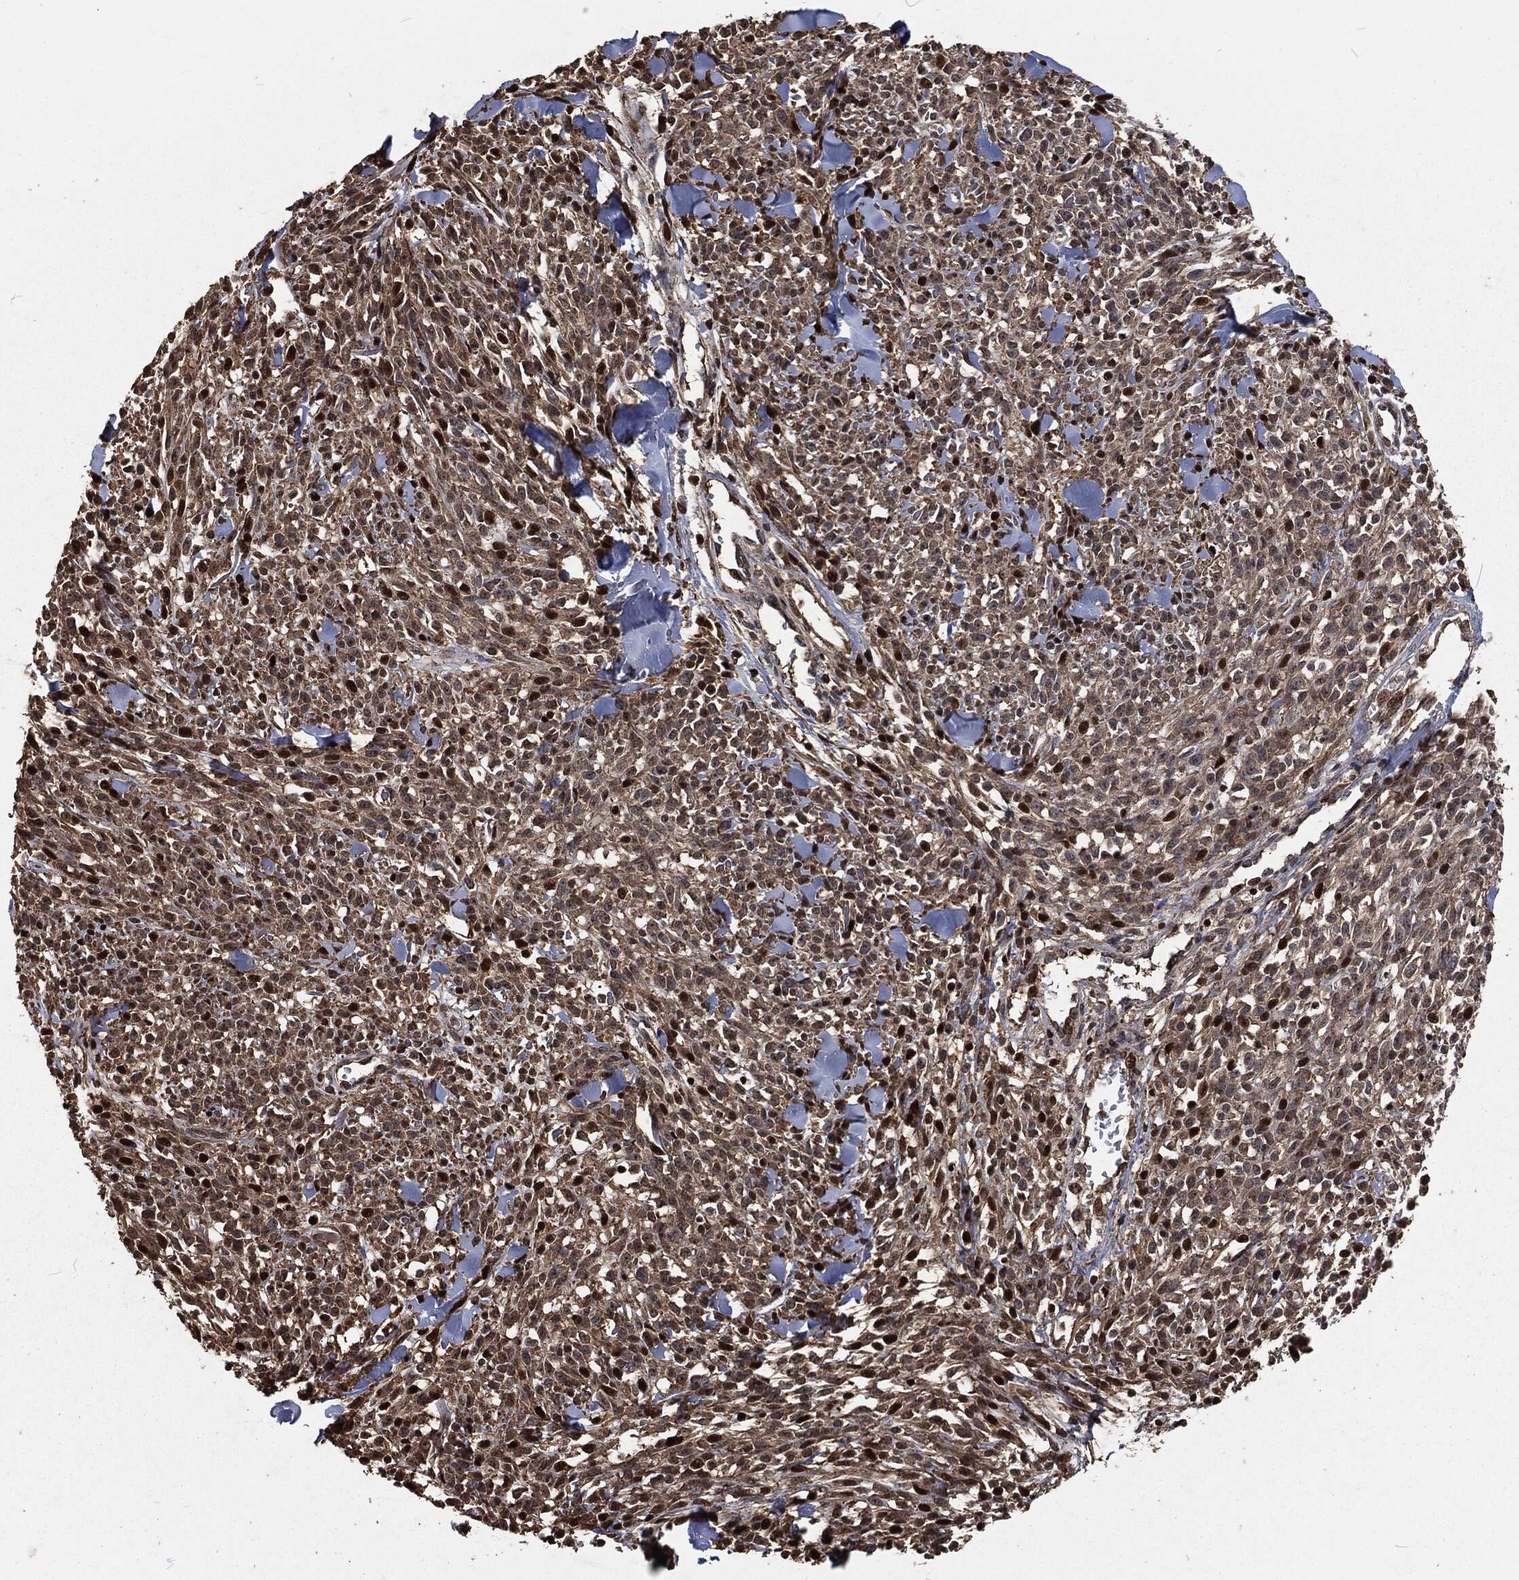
{"staining": {"intensity": "strong", "quantity": "<25%", "location": "nuclear"}, "tissue": "melanoma", "cell_type": "Tumor cells", "image_type": "cancer", "snomed": [{"axis": "morphology", "description": "Malignant melanoma, NOS"}, {"axis": "topography", "description": "Skin"}, {"axis": "topography", "description": "Skin of trunk"}], "caption": "Brown immunohistochemical staining in melanoma reveals strong nuclear staining in about <25% of tumor cells.", "gene": "SNAI1", "patient": {"sex": "male", "age": 74}}